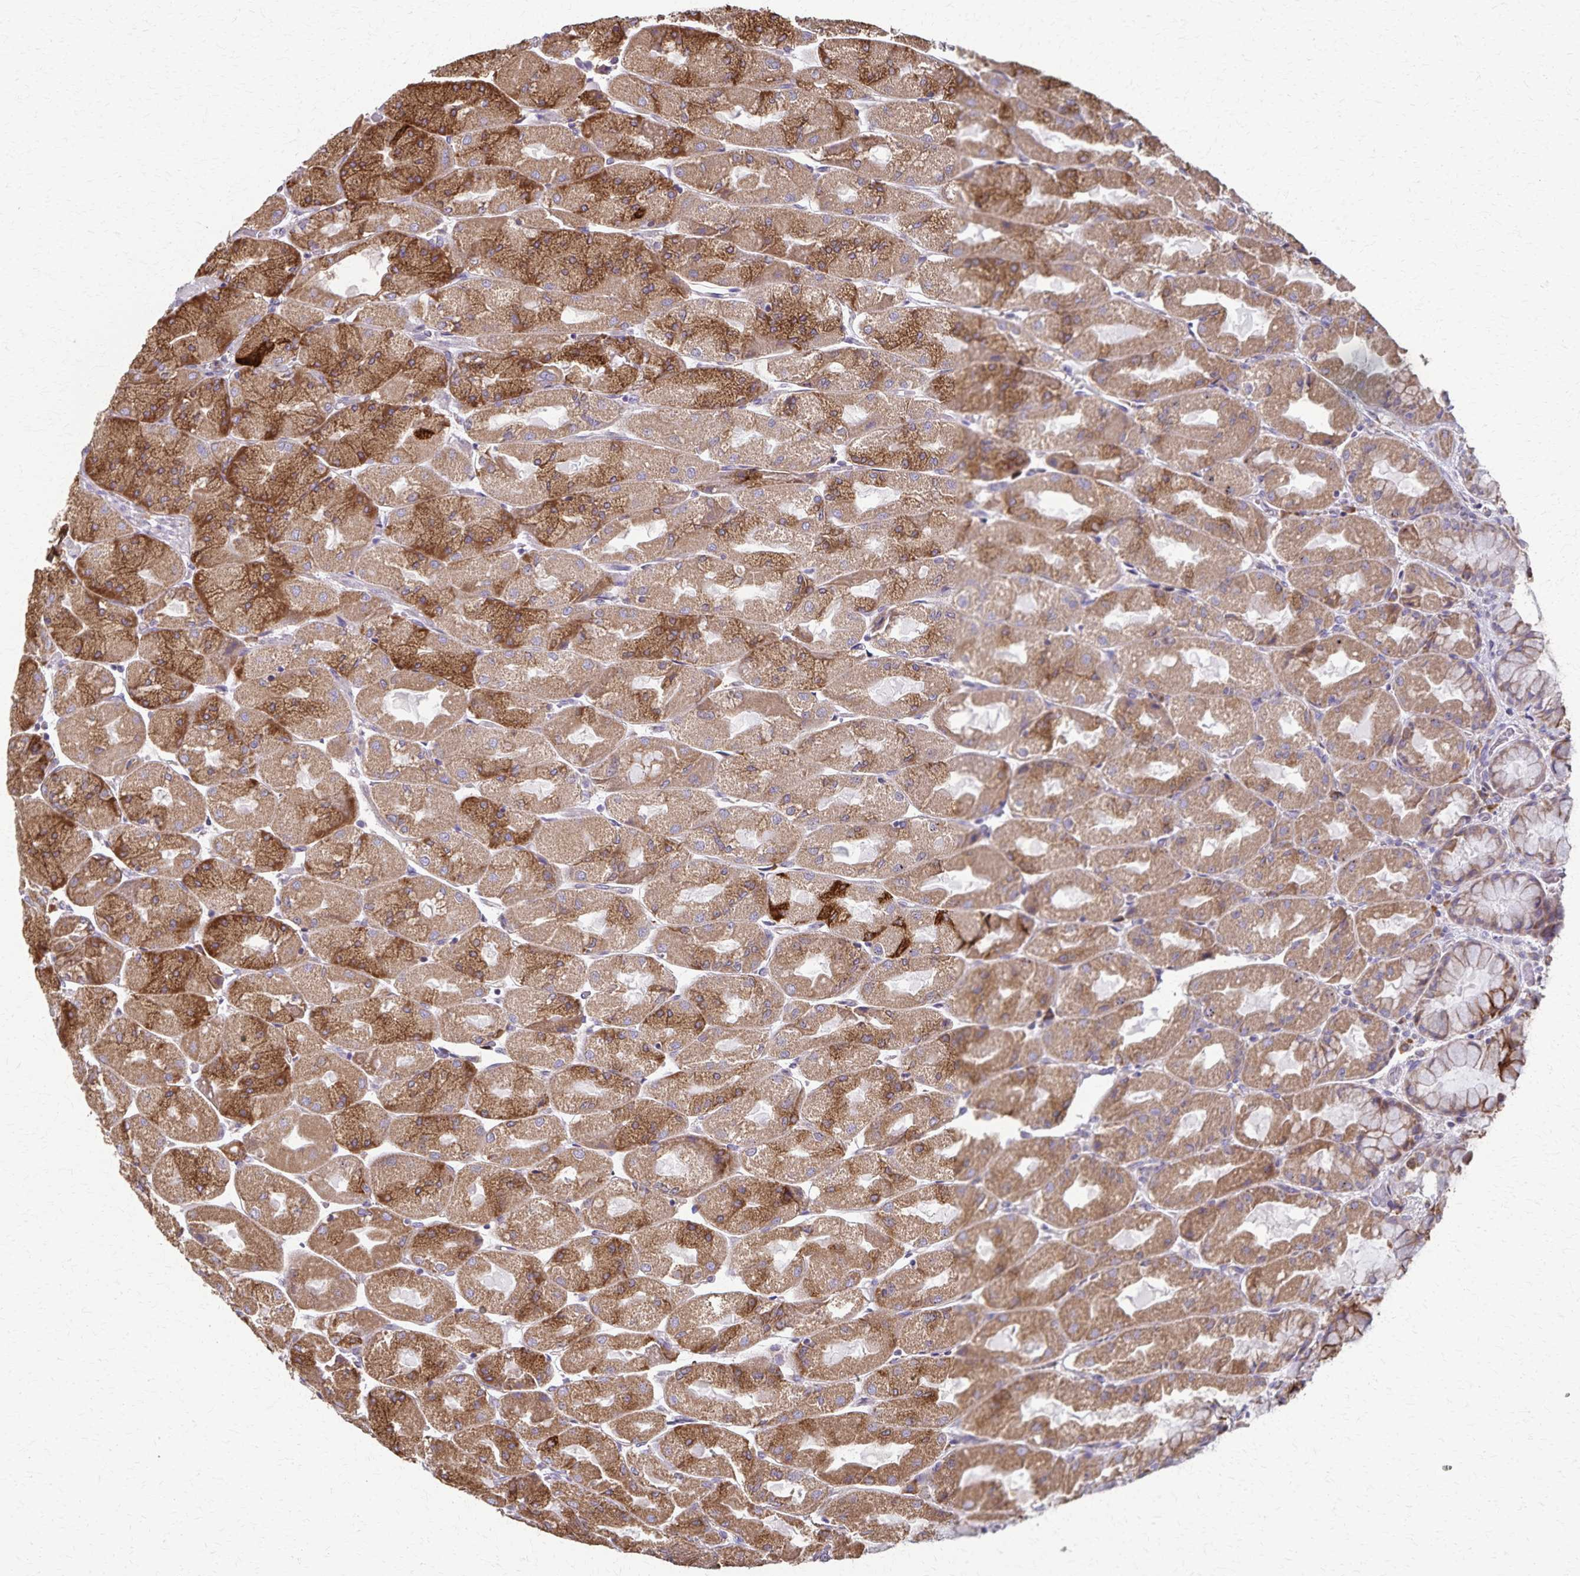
{"staining": {"intensity": "moderate", "quantity": ">75%", "location": "cytoplasmic/membranous"}, "tissue": "stomach", "cell_type": "Glandular cells", "image_type": "normal", "snomed": [{"axis": "morphology", "description": "Normal tissue, NOS"}, {"axis": "topography", "description": "Stomach"}], "caption": "Immunohistochemistry (IHC) of normal human stomach exhibits medium levels of moderate cytoplasmic/membranous staining in approximately >75% of glandular cells.", "gene": "RNF10", "patient": {"sex": "female", "age": 61}}